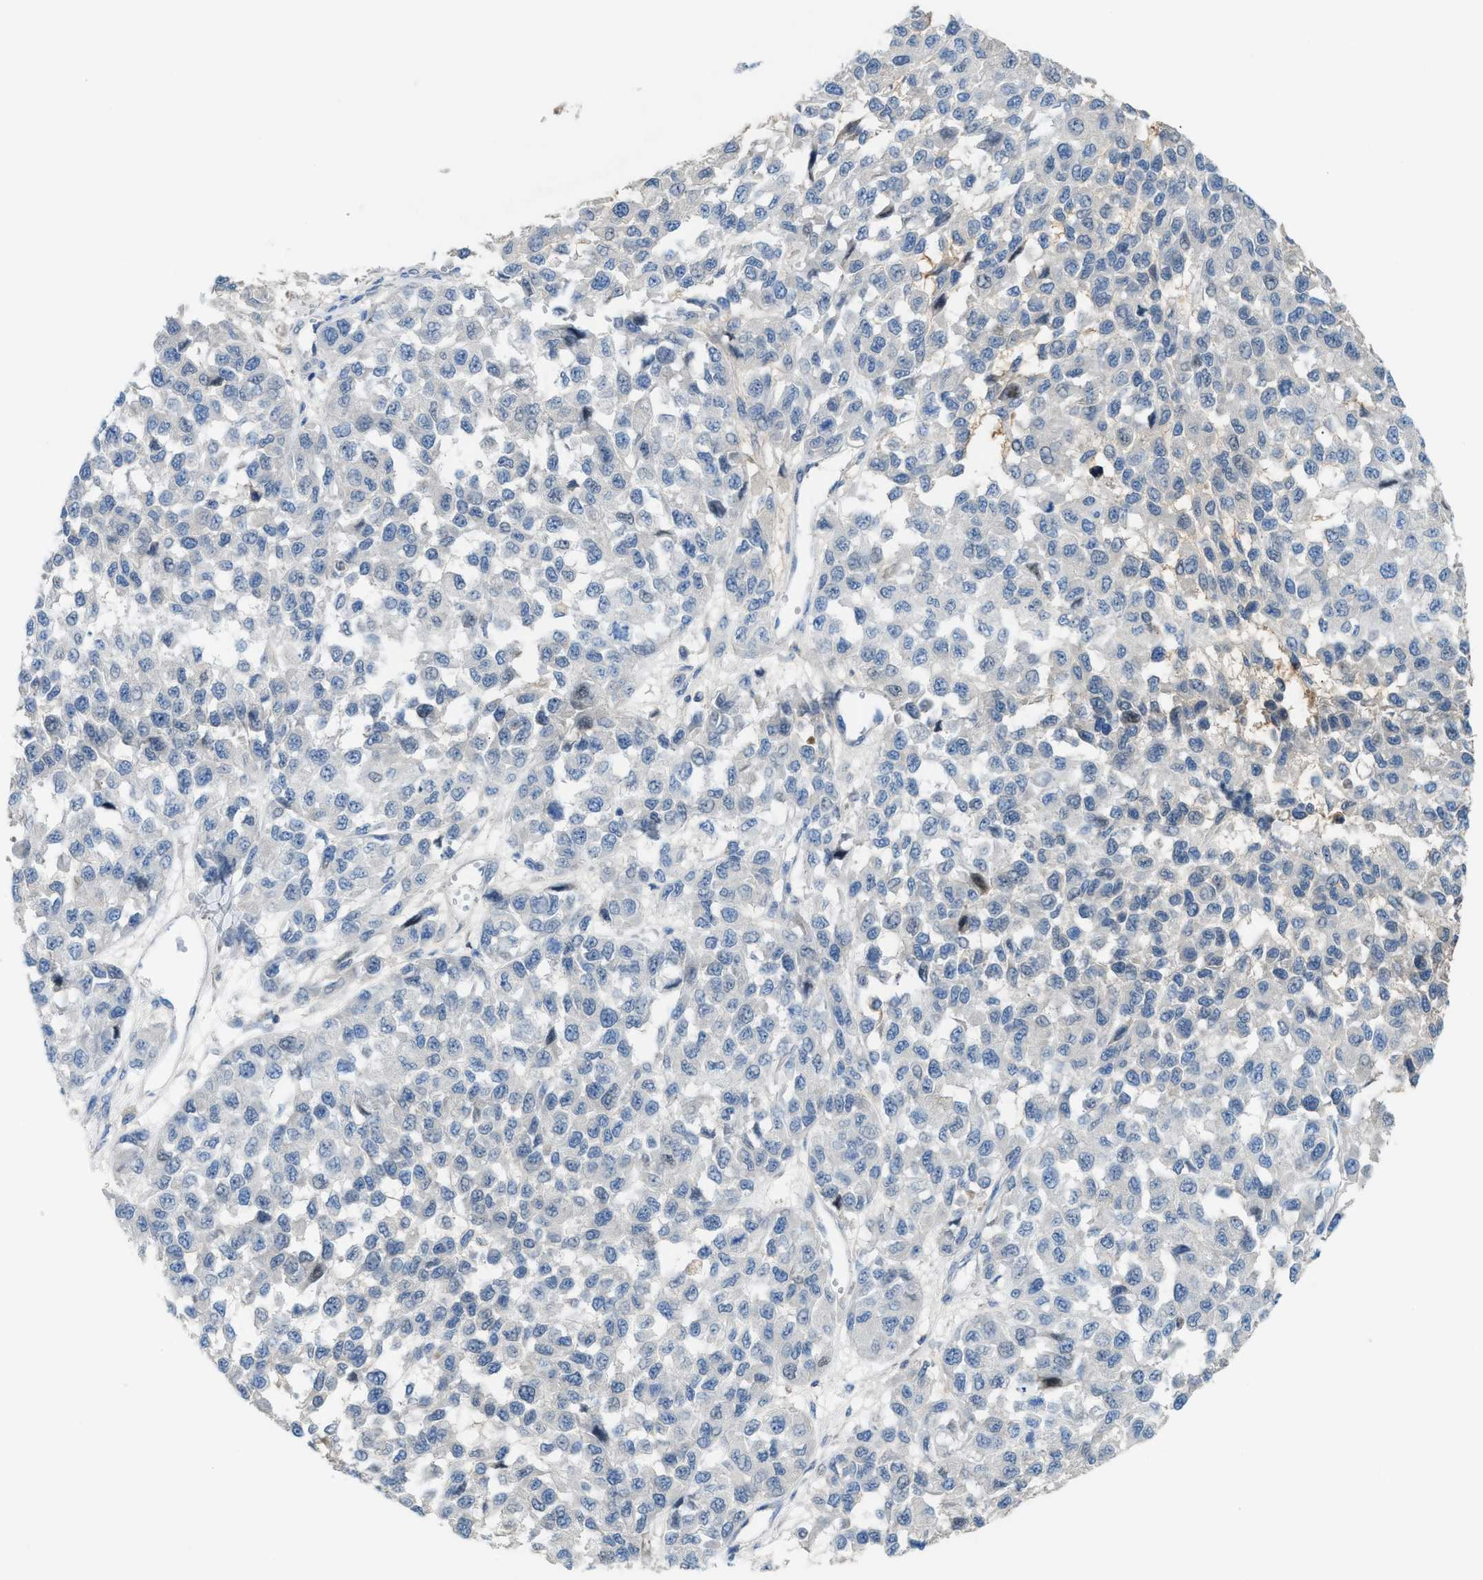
{"staining": {"intensity": "negative", "quantity": "none", "location": "none"}, "tissue": "melanoma", "cell_type": "Tumor cells", "image_type": "cancer", "snomed": [{"axis": "morphology", "description": "Malignant melanoma, NOS"}, {"axis": "topography", "description": "Skin"}], "caption": "The immunohistochemistry image has no significant staining in tumor cells of malignant melanoma tissue.", "gene": "PPM1D", "patient": {"sex": "male", "age": 62}}